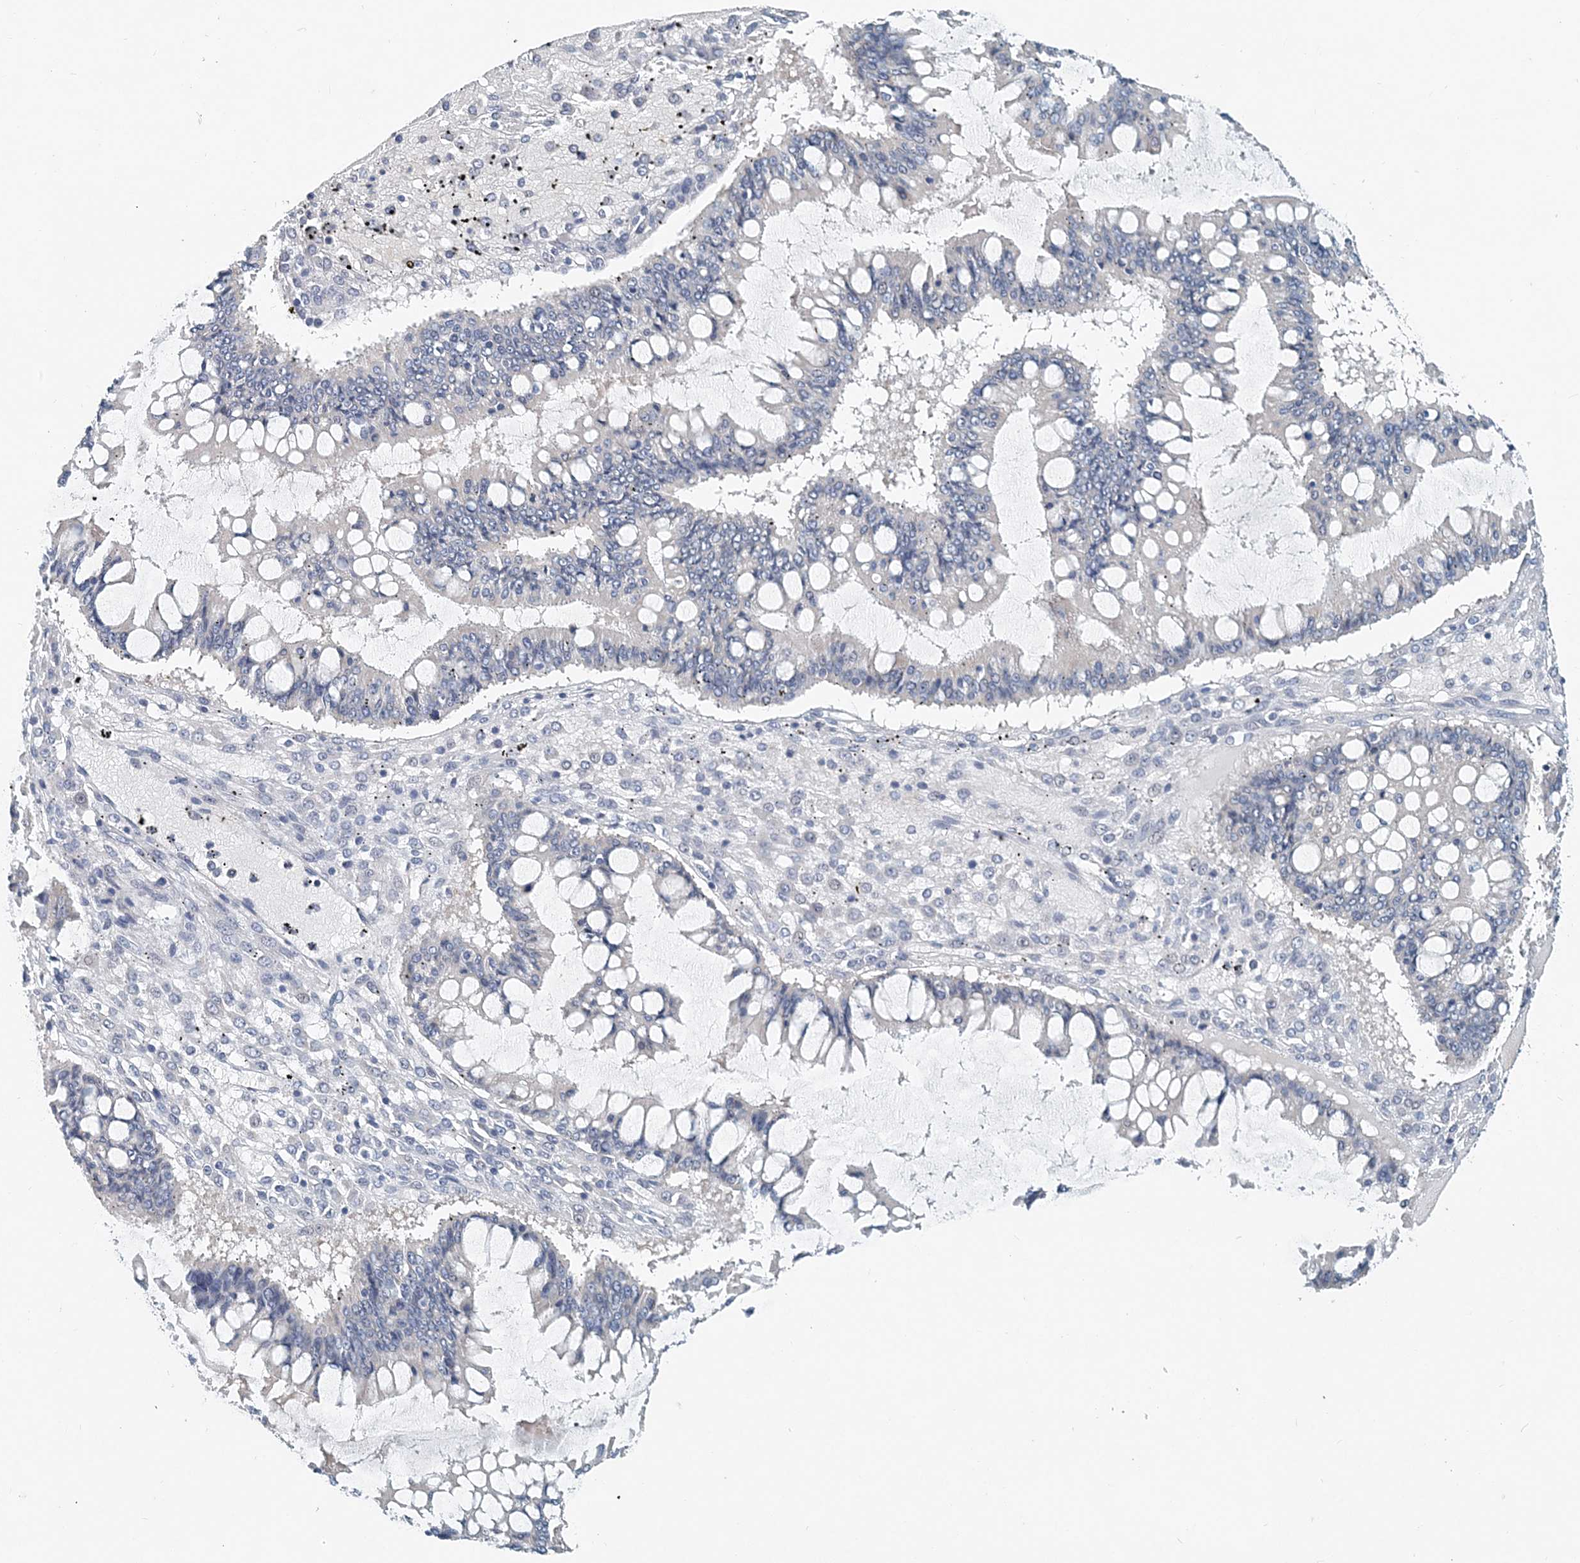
{"staining": {"intensity": "negative", "quantity": "none", "location": "none"}, "tissue": "ovarian cancer", "cell_type": "Tumor cells", "image_type": "cancer", "snomed": [{"axis": "morphology", "description": "Cystadenocarcinoma, mucinous, NOS"}, {"axis": "topography", "description": "Ovary"}], "caption": "Ovarian cancer (mucinous cystadenocarcinoma) was stained to show a protein in brown. There is no significant expression in tumor cells.", "gene": "EEF1A2", "patient": {"sex": "female", "age": 73}}